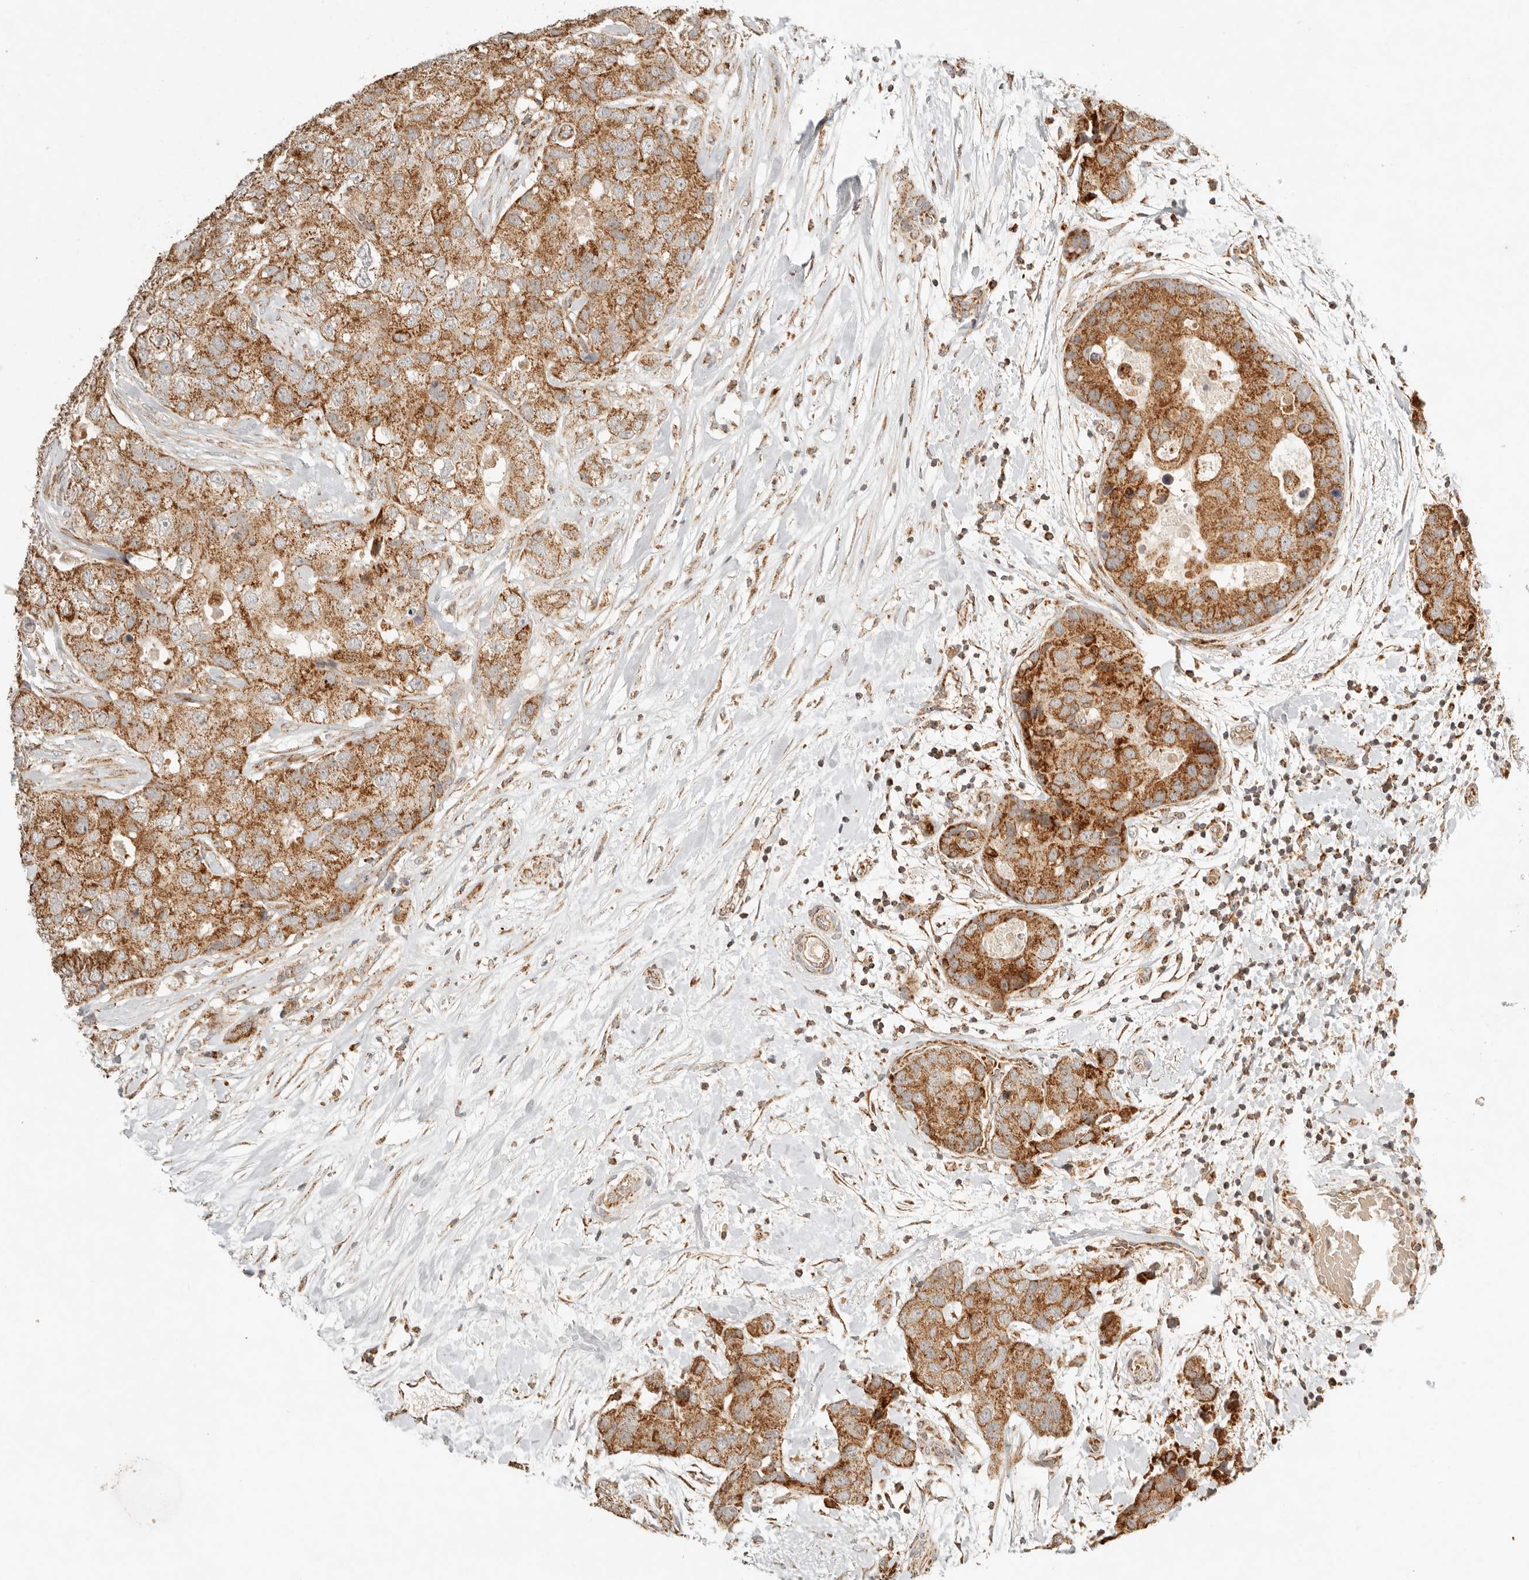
{"staining": {"intensity": "moderate", "quantity": ">75%", "location": "cytoplasmic/membranous"}, "tissue": "breast cancer", "cell_type": "Tumor cells", "image_type": "cancer", "snomed": [{"axis": "morphology", "description": "Duct carcinoma"}, {"axis": "topography", "description": "Breast"}], "caption": "Protein staining displays moderate cytoplasmic/membranous positivity in about >75% of tumor cells in breast cancer (intraductal carcinoma). (Stains: DAB (3,3'-diaminobenzidine) in brown, nuclei in blue, Microscopy: brightfield microscopy at high magnification).", "gene": "MRPL55", "patient": {"sex": "female", "age": 62}}